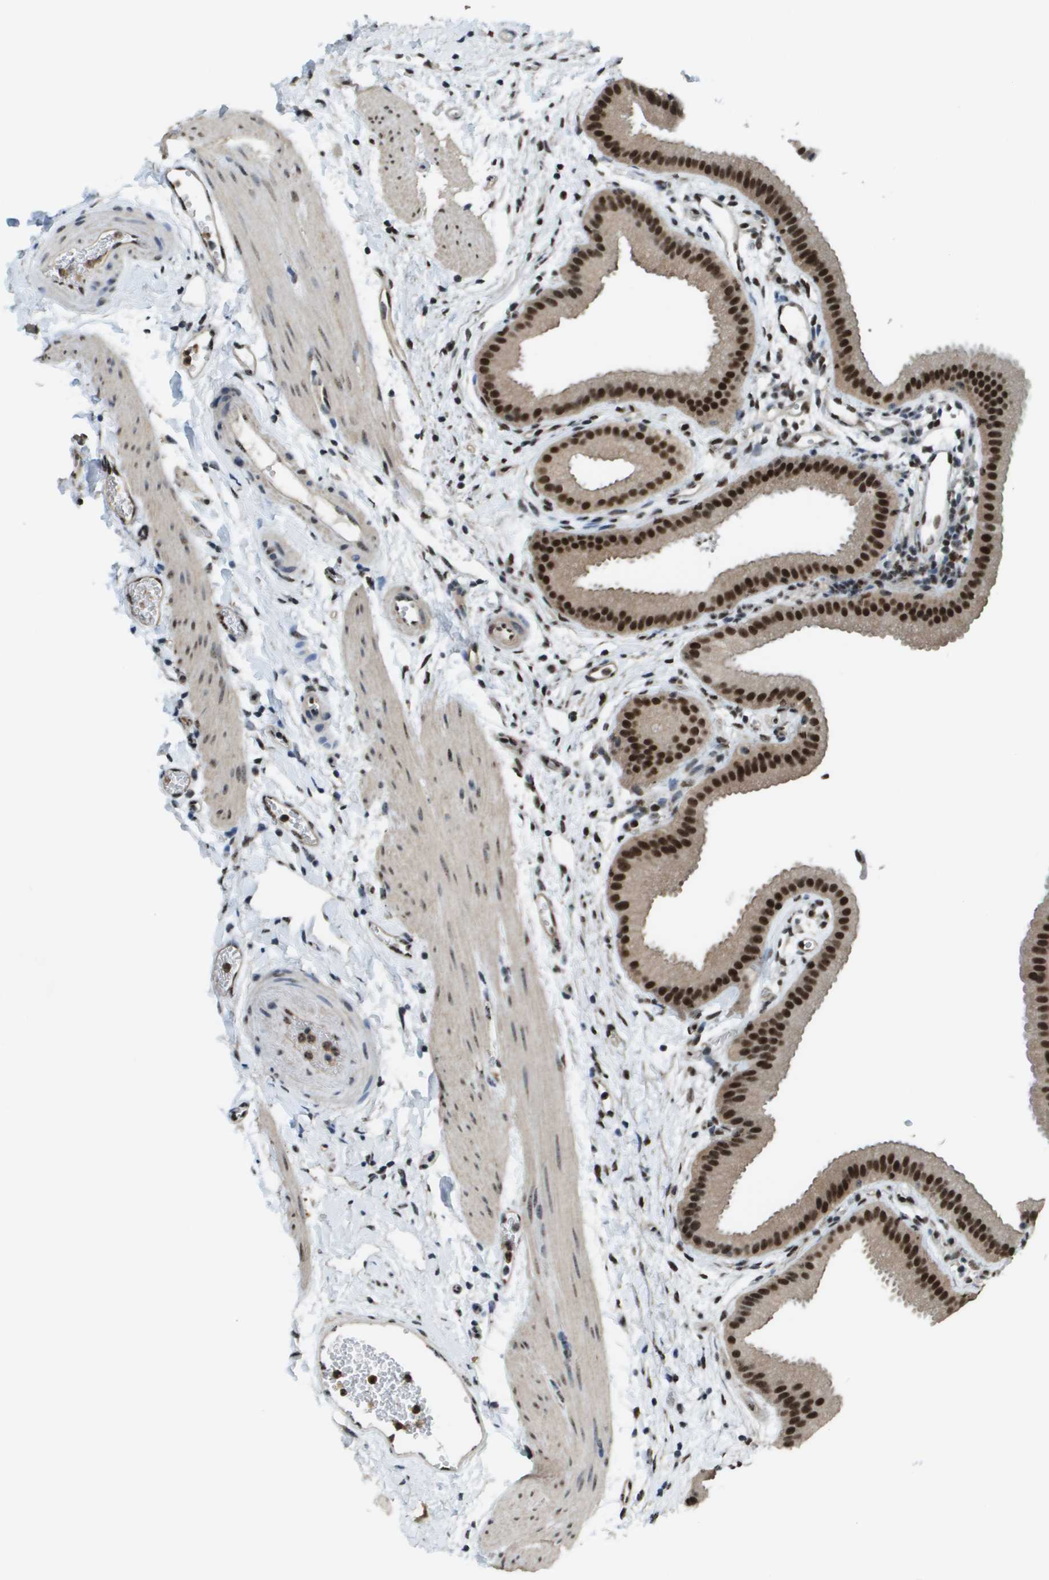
{"staining": {"intensity": "strong", "quantity": ">75%", "location": "nuclear"}, "tissue": "gallbladder", "cell_type": "Glandular cells", "image_type": "normal", "snomed": [{"axis": "morphology", "description": "Normal tissue, NOS"}, {"axis": "topography", "description": "Gallbladder"}], "caption": "Brown immunohistochemical staining in normal gallbladder exhibits strong nuclear staining in about >75% of glandular cells.", "gene": "SP100", "patient": {"sex": "female", "age": 64}}